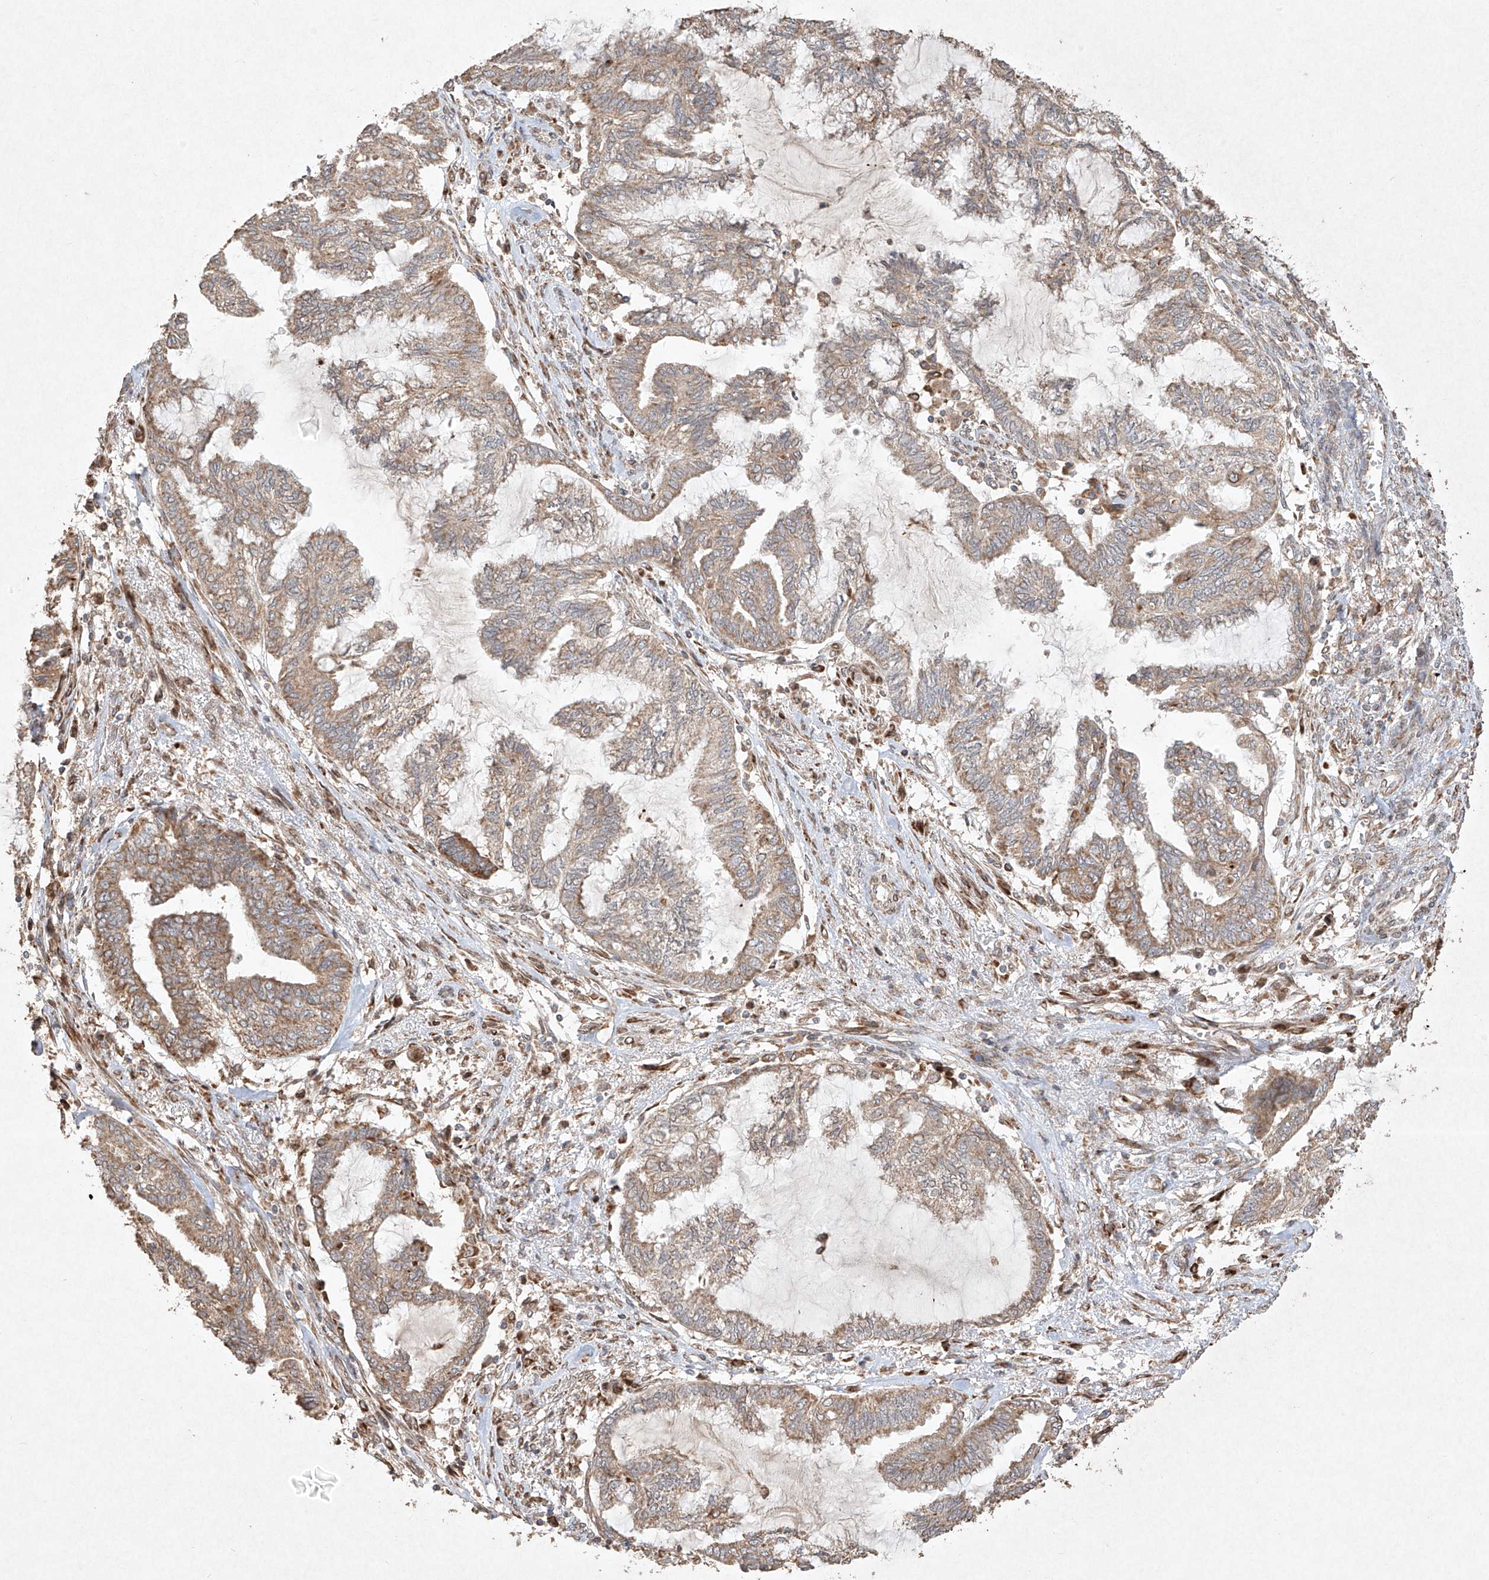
{"staining": {"intensity": "moderate", "quantity": ">75%", "location": "cytoplasmic/membranous"}, "tissue": "endometrial cancer", "cell_type": "Tumor cells", "image_type": "cancer", "snomed": [{"axis": "morphology", "description": "Adenocarcinoma, NOS"}, {"axis": "topography", "description": "Endometrium"}], "caption": "Tumor cells display medium levels of moderate cytoplasmic/membranous staining in about >75% of cells in human endometrial cancer (adenocarcinoma). (IHC, brightfield microscopy, high magnification).", "gene": "SEMA3B", "patient": {"sex": "female", "age": 86}}